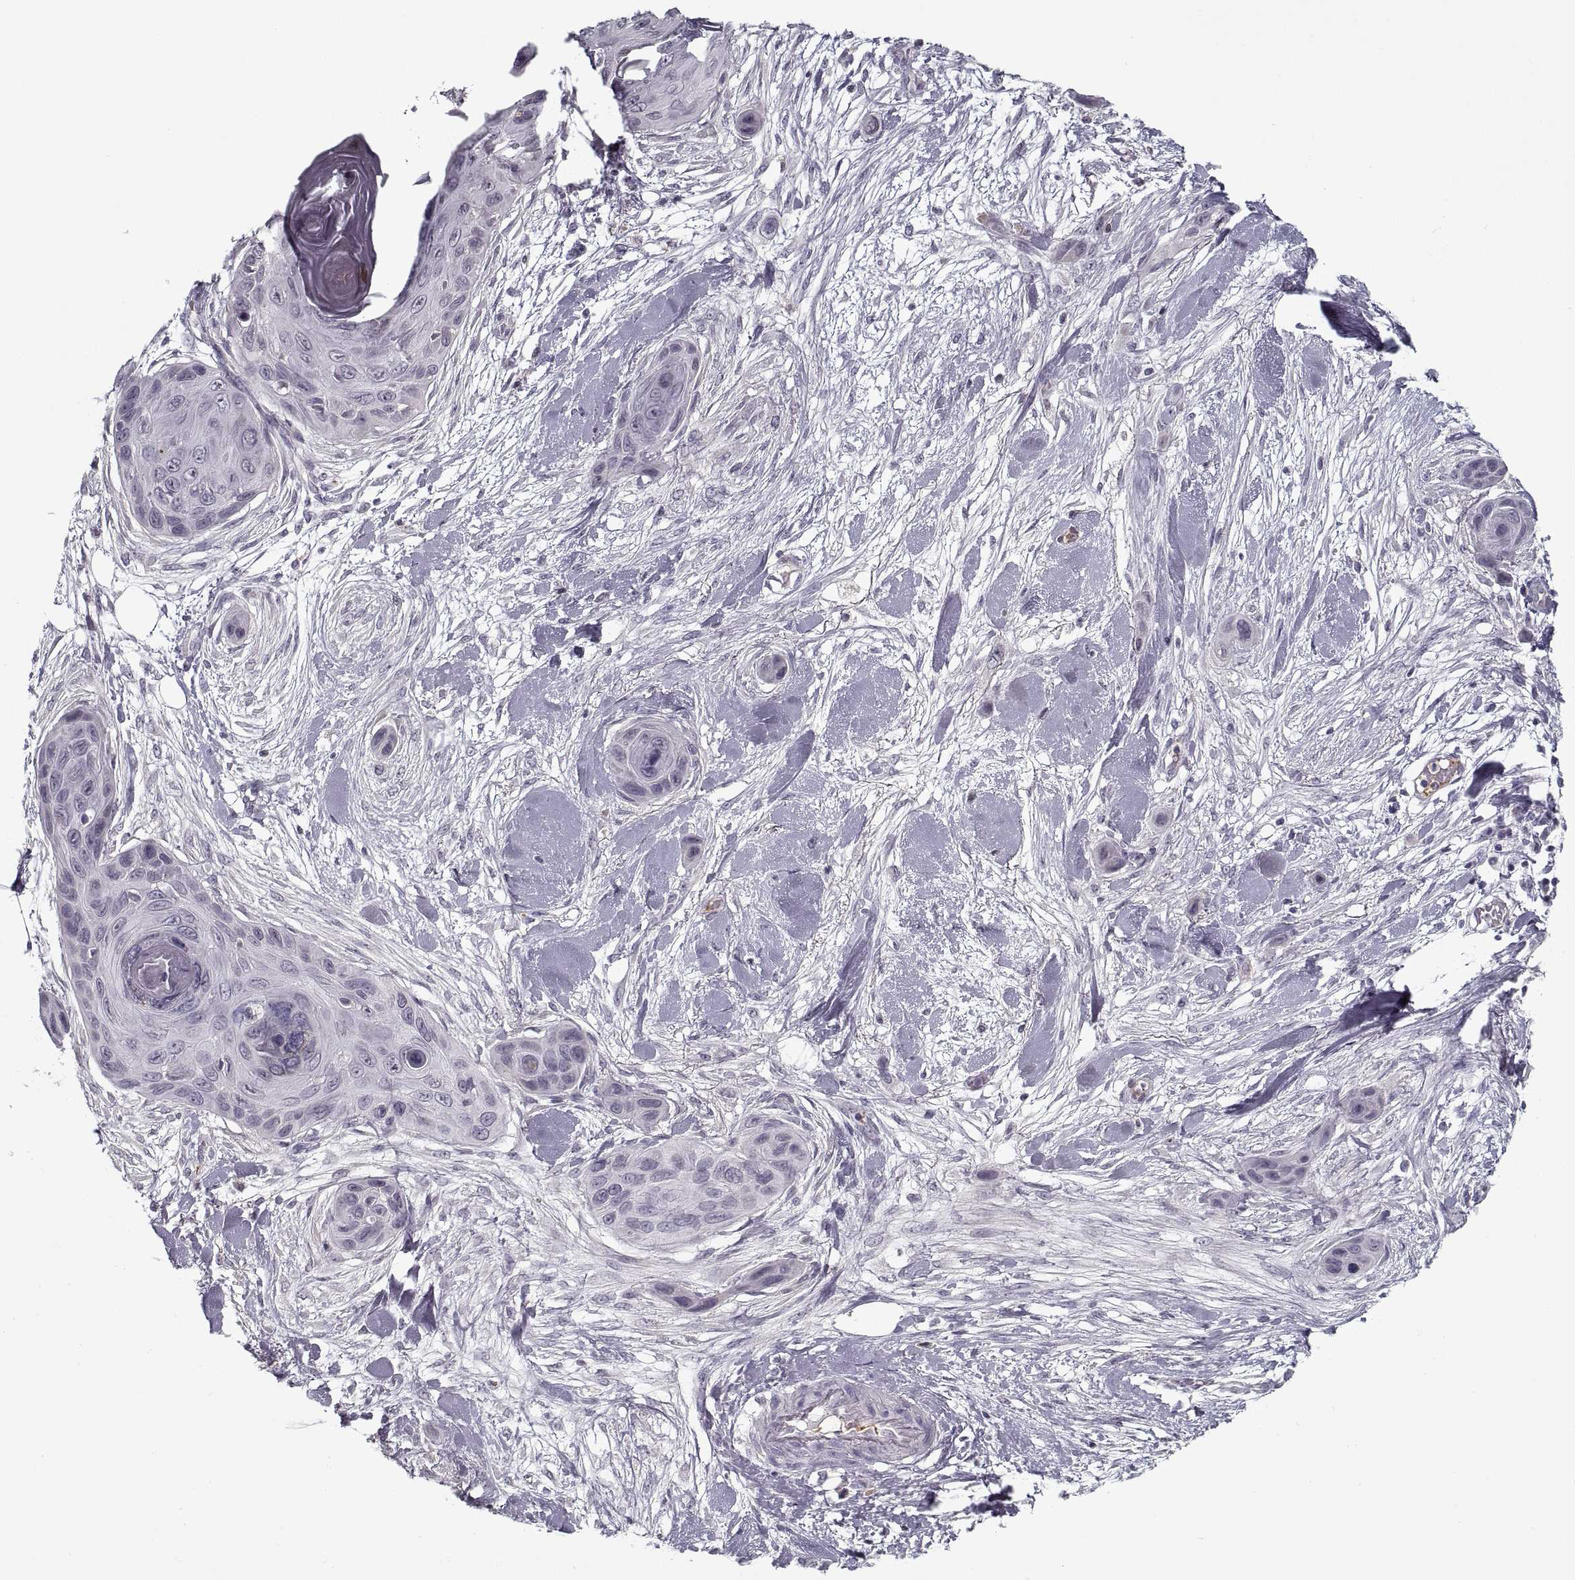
{"staining": {"intensity": "negative", "quantity": "none", "location": "none"}, "tissue": "skin cancer", "cell_type": "Tumor cells", "image_type": "cancer", "snomed": [{"axis": "morphology", "description": "Squamous cell carcinoma, NOS"}, {"axis": "topography", "description": "Skin"}], "caption": "IHC histopathology image of neoplastic tissue: skin cancer stained with DAB reveals no significant protein positivity in tumor cells.", "gene": "GAD2", "patient": {"sex": "male", "age": 82}}